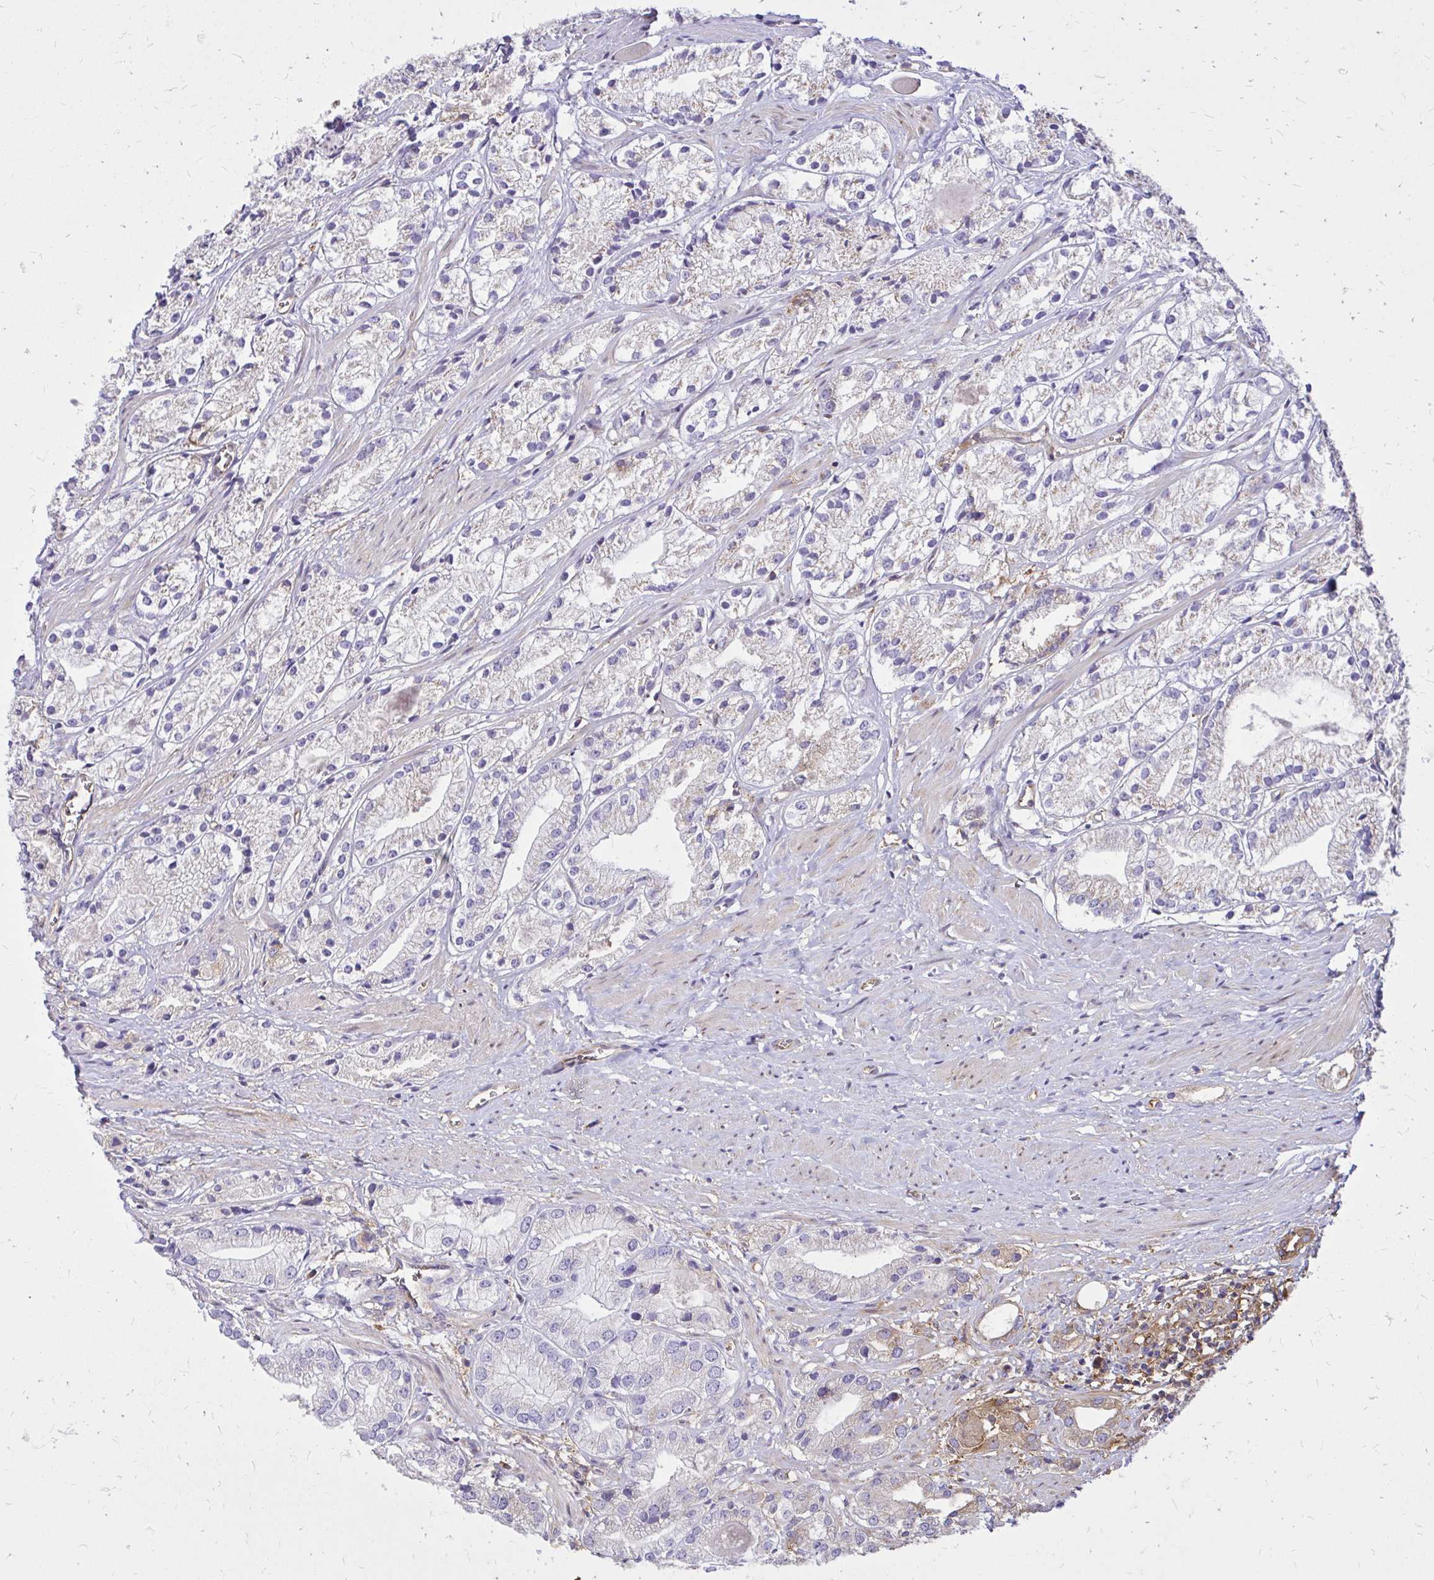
{"staining": {"intensity": "negative", "quantity": "none", "location": "none"}, "tissue": "prostate cancer", "cell_type": "Tumor cells", "image_type": "cancer", "snomed": [{"axis": "morphology", "description": "Adenocarcinoma, Low grade"}, {"axis": "topography", "description": "Prostate"}], "caption": "DAB immunohistochemical staining of human prostate cancer displays no significant expression in tumor cells. (Stains: DAB (3,3'-diaminobenzidine) immunohistochemistry with hematoxylin counter stain, Microscopy: brightfield microscopy at high magnification).", "gene": "ABCB10", "patient": {"sex": "male", "age": 69}}